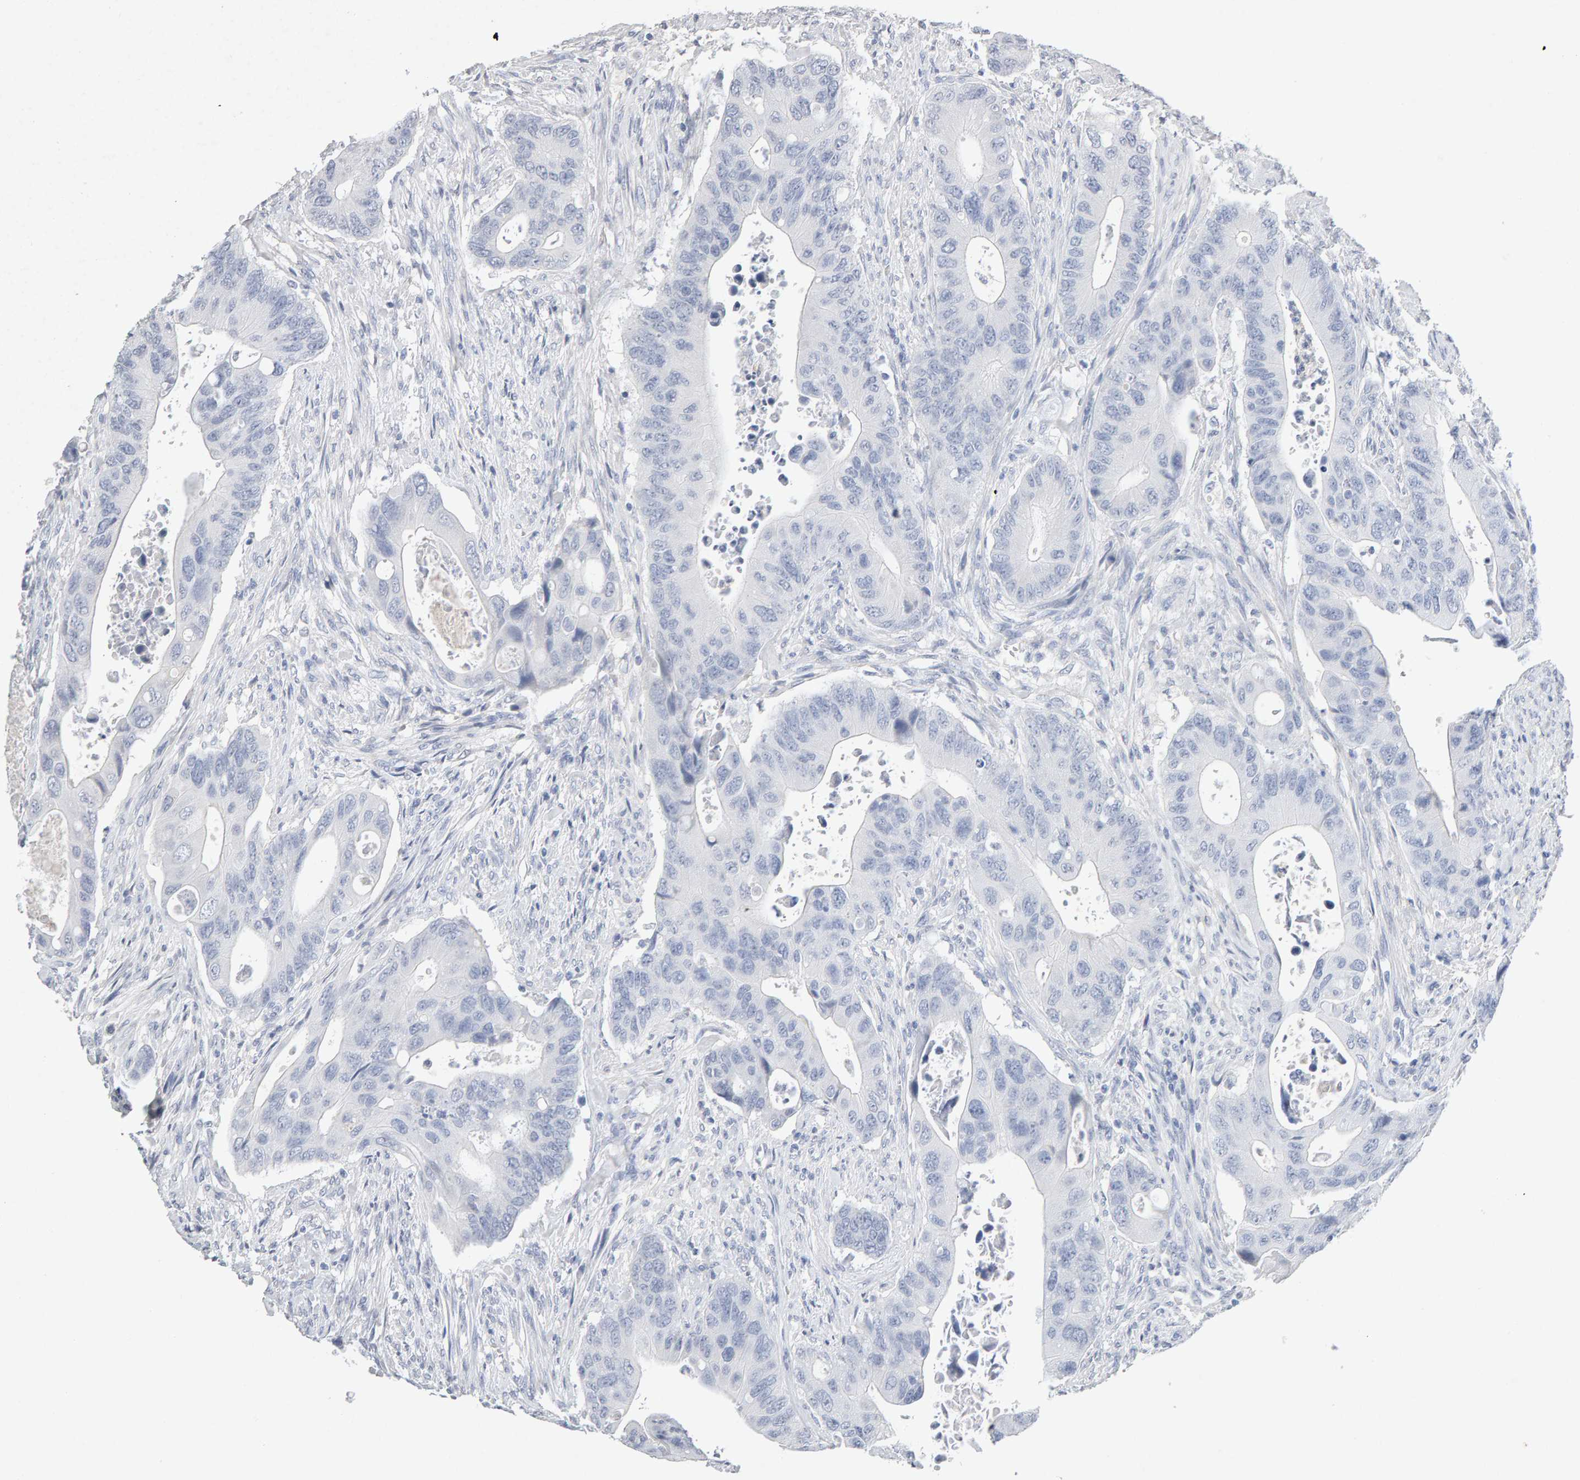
{"staining": {"intensity": "negative", "quantity": "none", "location": "none"}, "tissue": "colorectal cancer", "cell_type": "Tumor cells", "image_type": "cancer", "snomed": [{"axis": "morphology", "description": "Adenocarcinoma, NOS"}, {"axis": "topography", "description": "Rectum"}], "caption": "The photomicrograph exhibits no significant positivity in tumor cells of adenocarcinoma (colorectal).", "gene": "PTPRM", "patient": {"sex": "female", "age": 57}}